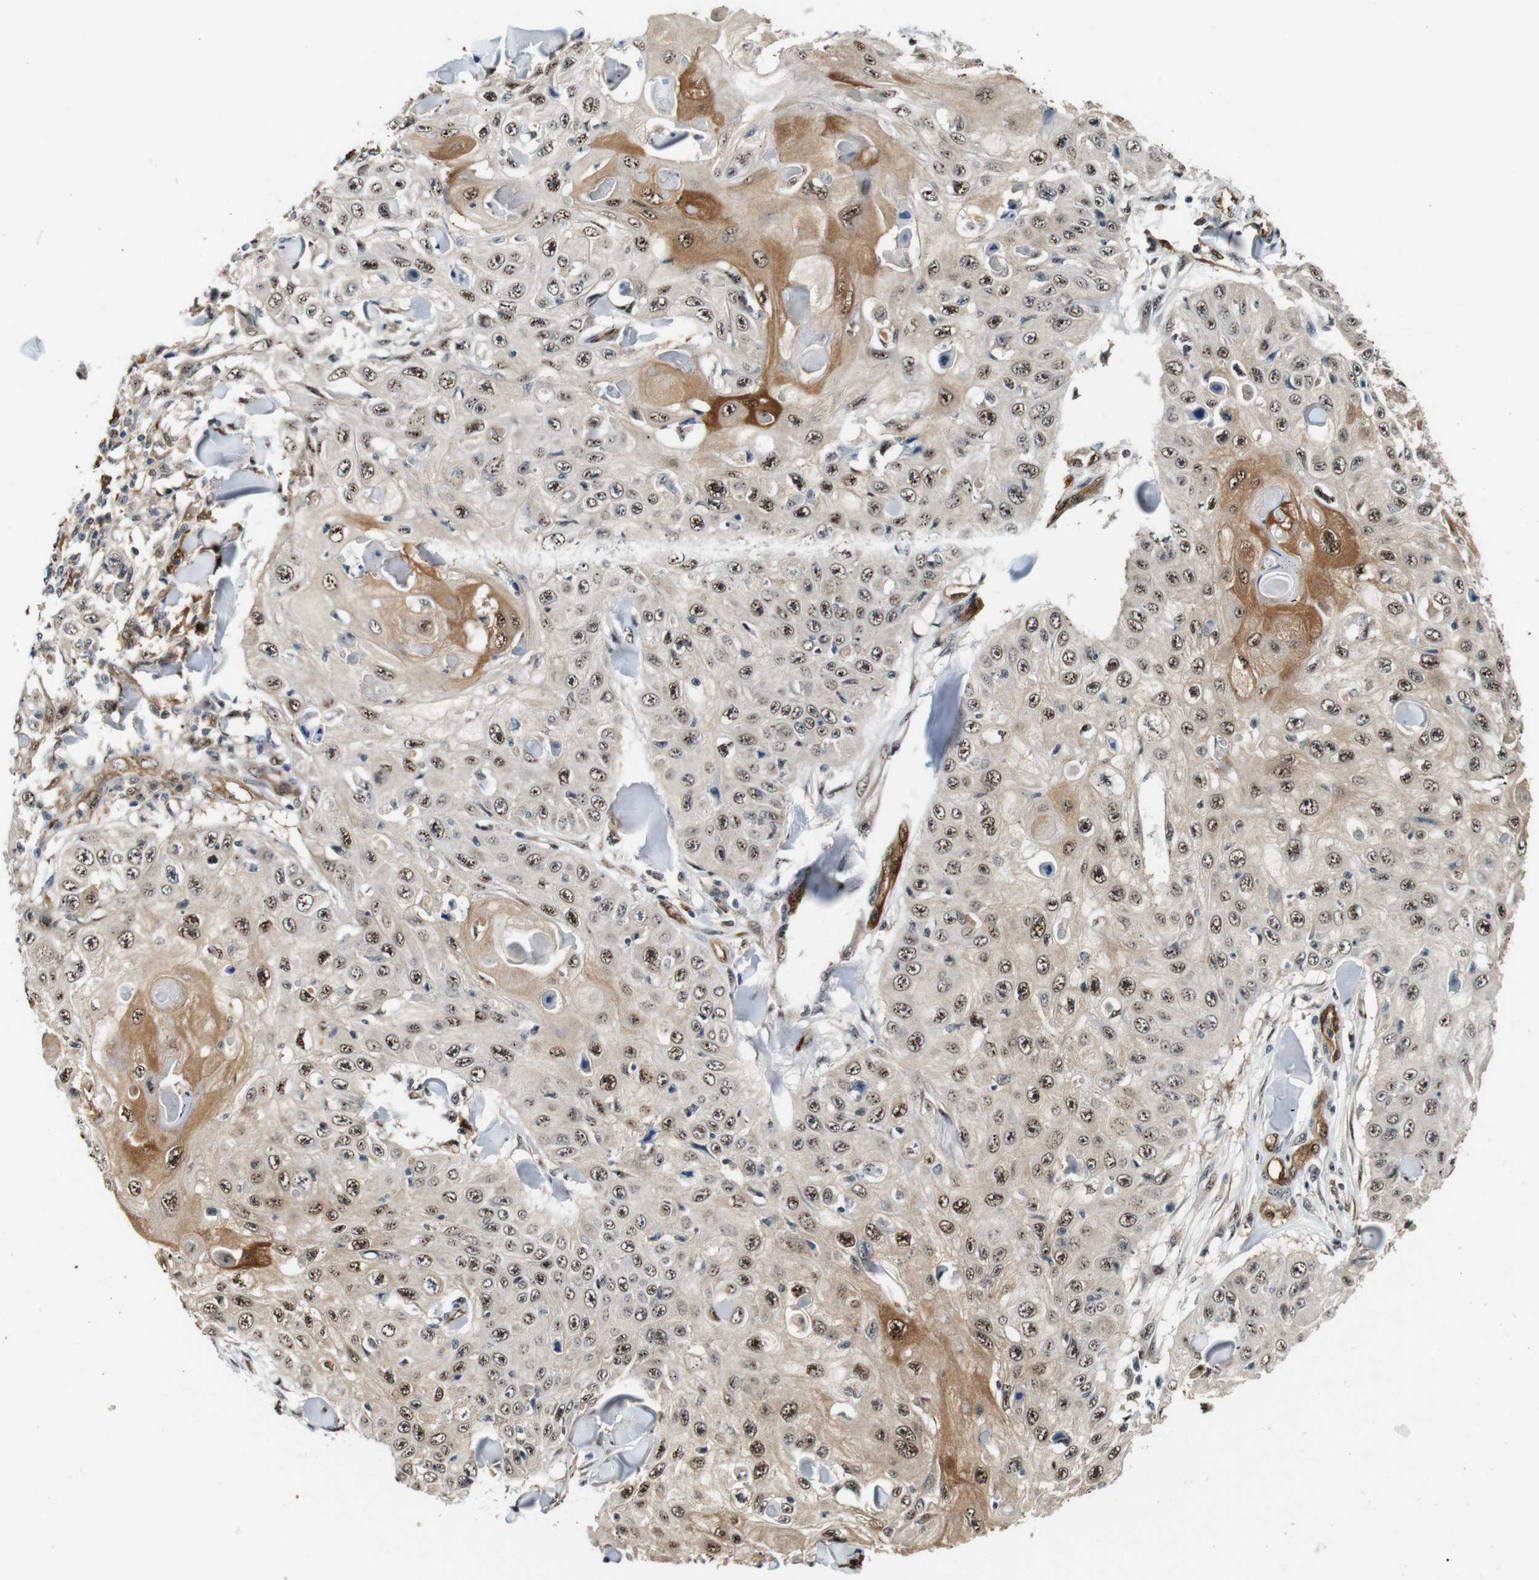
{"staining": {"intensity": "moderate", "quantity": ">75%", "location": "cytoplasmic/membranous,nuclear"}, "tissue": "skin cancer", "cell_type": "Tumor cells", "image_type": "cancer", "snomed": [{"axis": "morphology", "description": "Squamous cell carcinoma, NOS"}, {"axis": "topography", "description": "Skin"}], "caption": "Skin cancer (squamous cell carcinoma) stained with a brown dye exhibits moderate cytoplasmic/membranous and nuclear positive positivity in approximately >75% of tumor cells.", "gene": "LXN", "patient": {"sex": "male", "age": 86}}